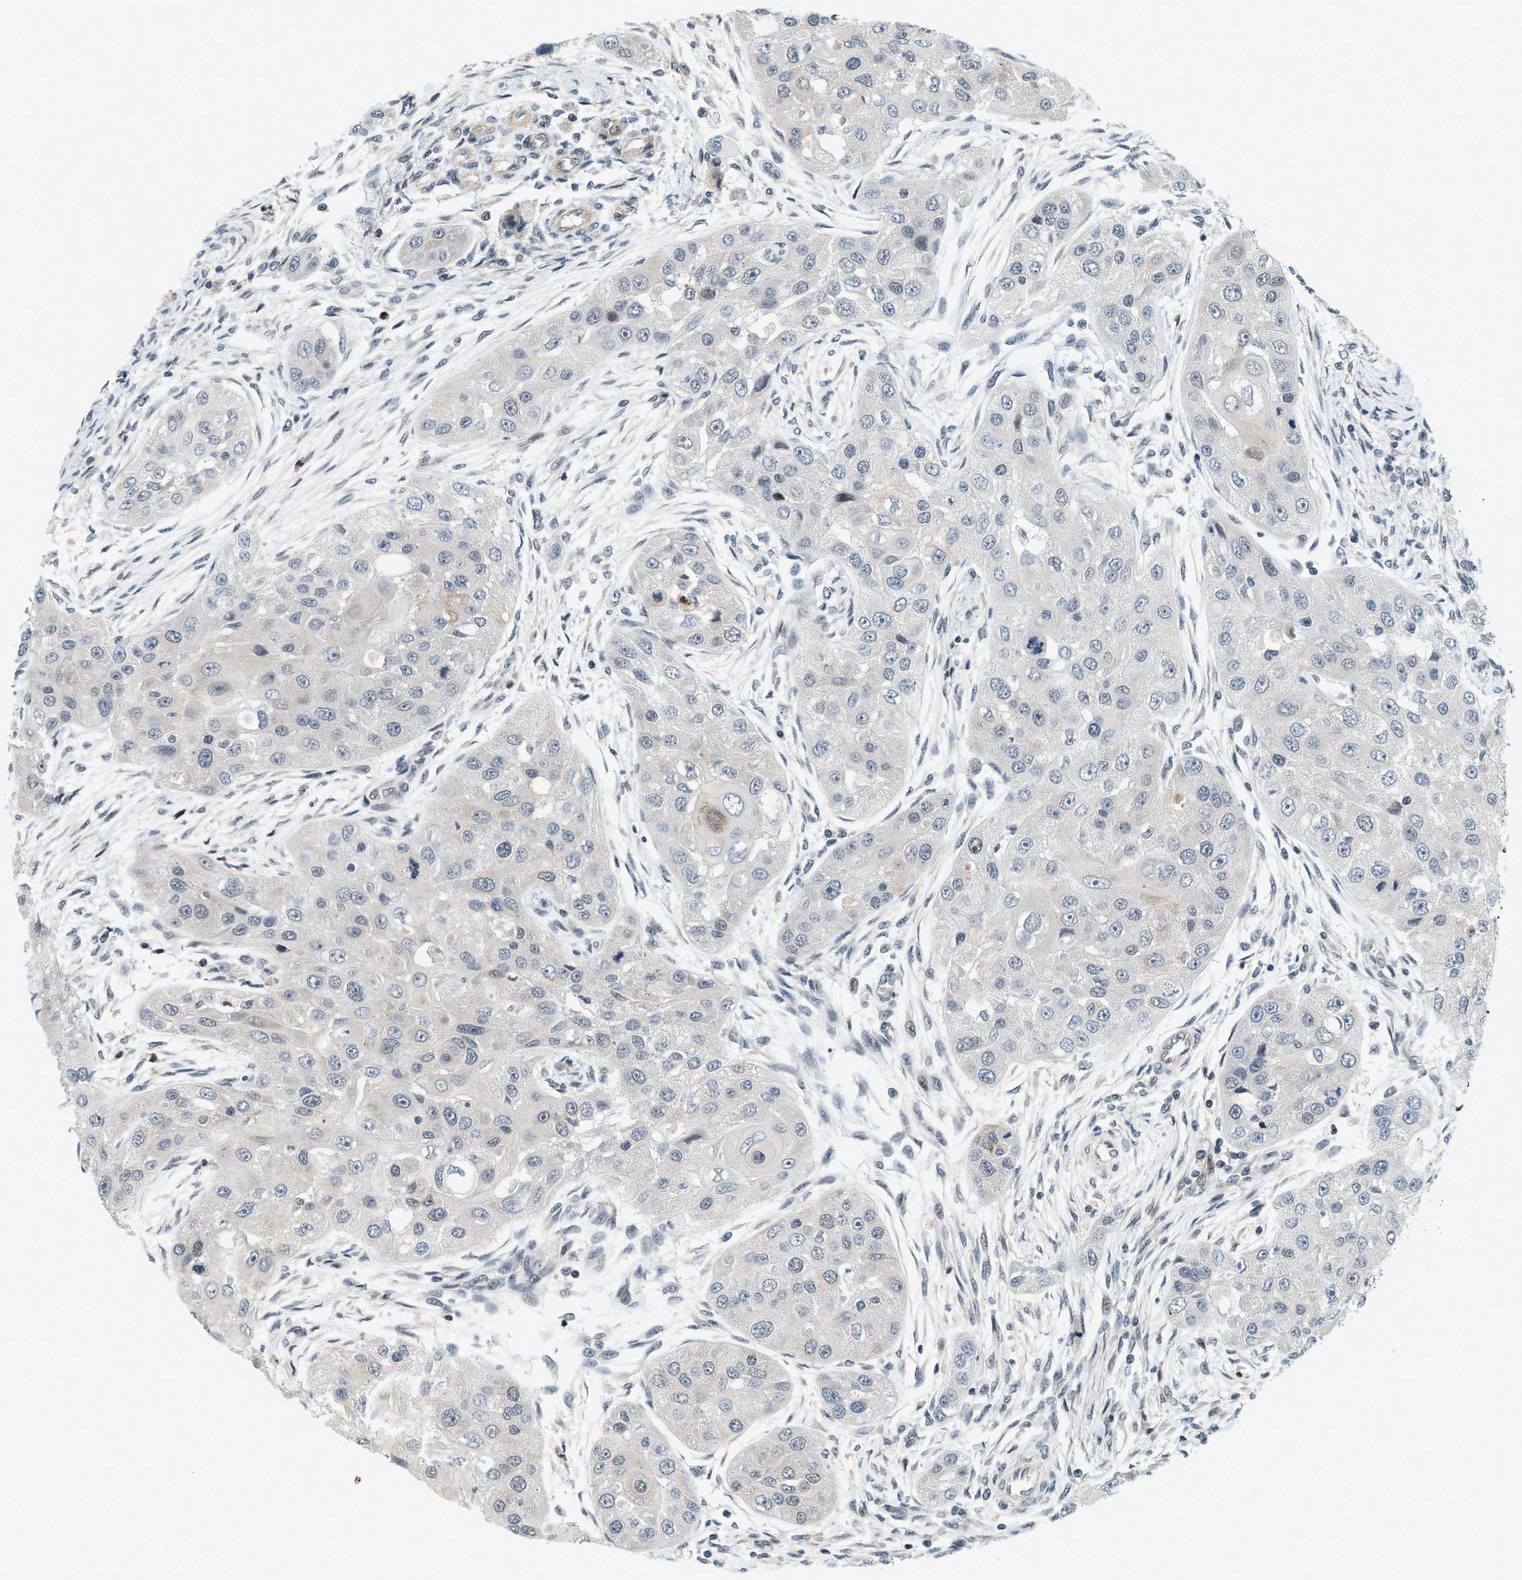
{"staining": {"intensity": "negative", "quantity": "none", "location": "none"}, "tissue": "head and neck cancer", "cell_type": "Tumor cells", "image_type": "cancer", "snomed": [{"axis": "morphology", "description": "Normal tissue, NOS"}, {"axis": "morphology", "description": "Squamous cell carcinoma, NOS"}, {"axis": "topography", "description": "Skeletal muscle"}, {"axis": "topography", "description": "Head-Neck"}], "caption": "IHC of human squamous cell carcinoma (head and neck) displays no positivity in tumor cells. (DAB IHC visualized using brightfield microscopy, high magnification).", "gene": "KMT2A", "patient": {"sex": "male", "age": 51}}